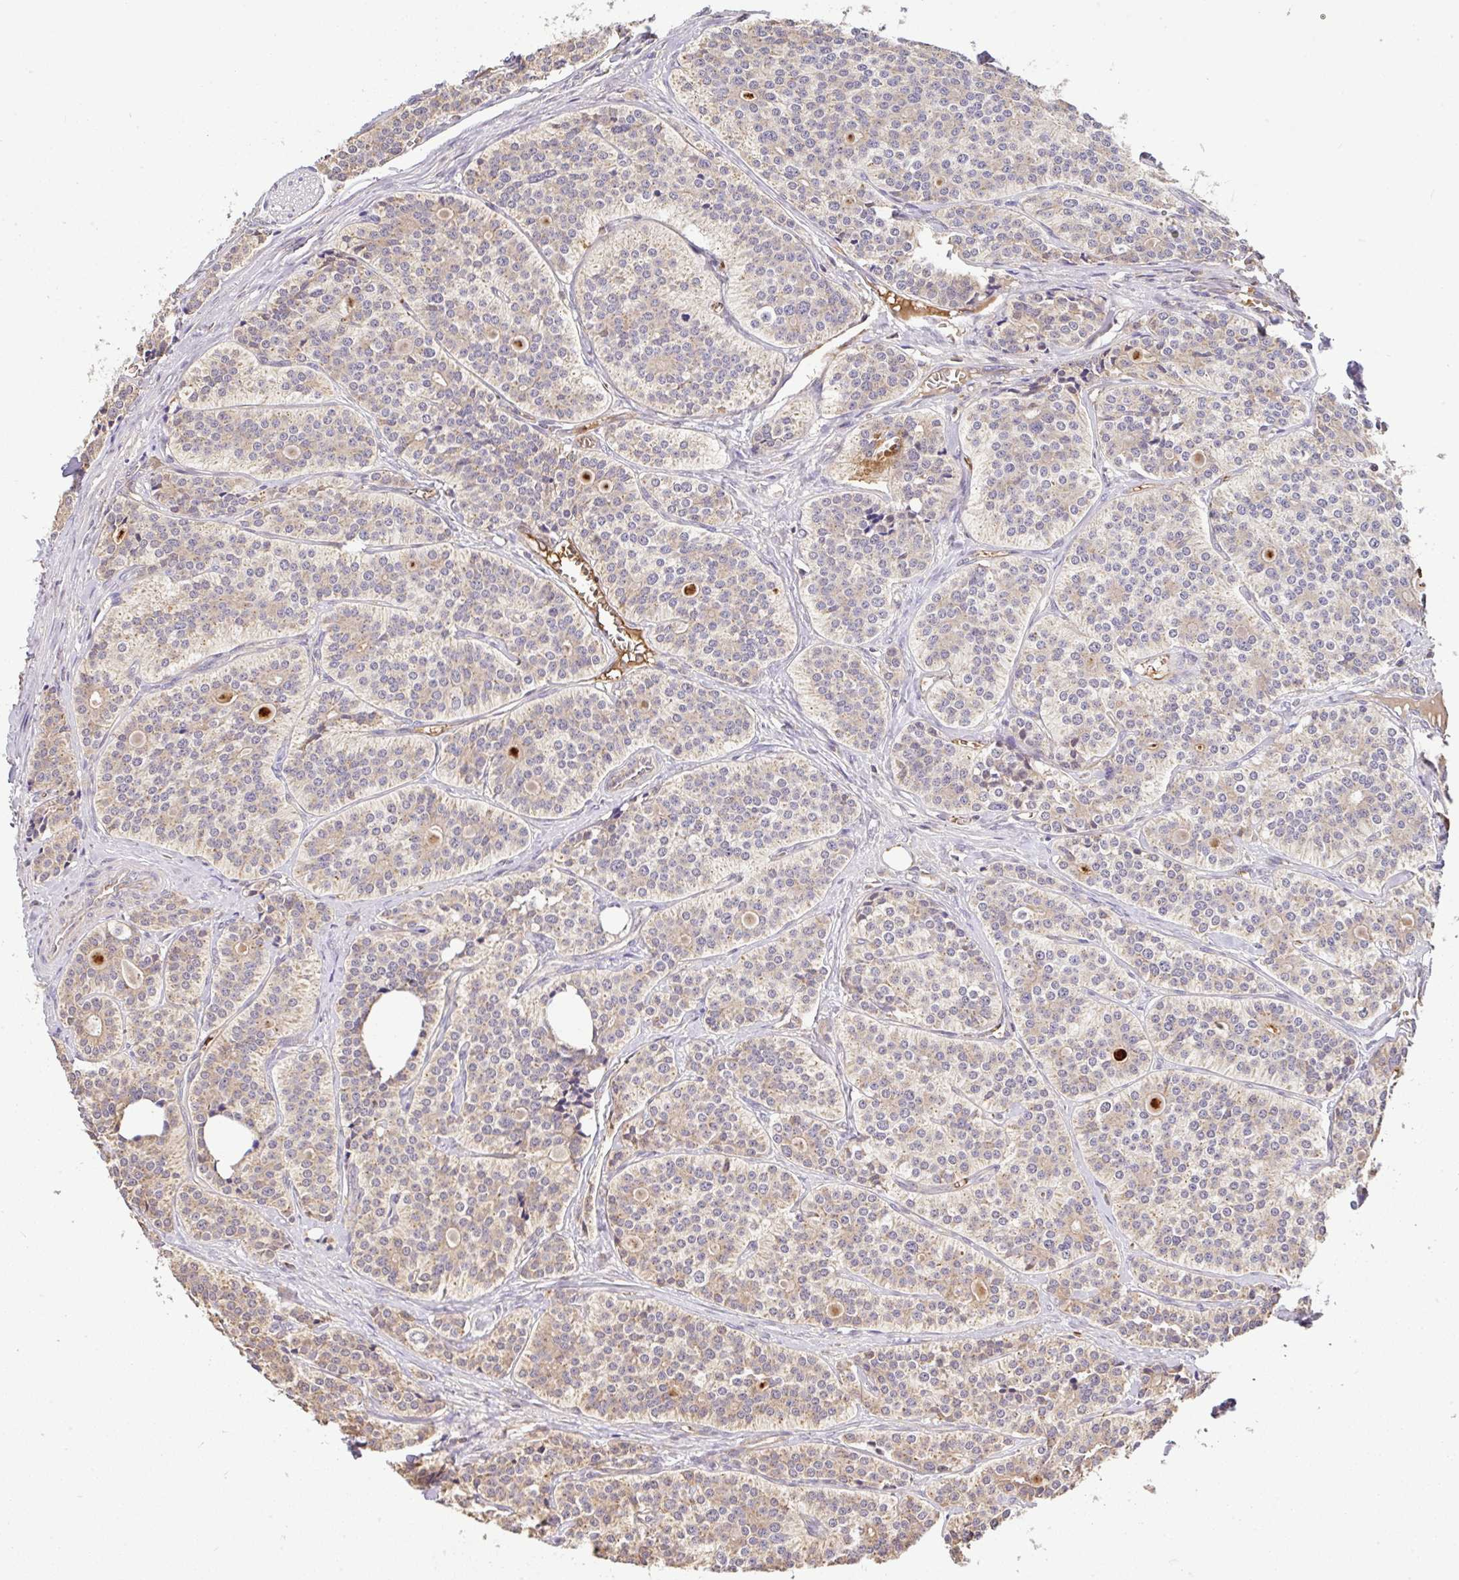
{"staining": {"intensity": "weak", "quantity": "25%-75%", "location": "cytoplasmic/membranous"}, "tissue": "carcinoid", "cell_type": "Tumor cells", "image_type": "cancer", "snomed": [{"axis": "morphology", "description": "Carcinoid, malignant, NOS"}, {"axis": "topography", "description": "Small intestine"}], "caption": "Carcinoid (malignant) stained with a protein marker displays weak staining in tumor cells.", "gene": "C1QTNF9B", "patient": {"sex": "male", "age": 63}}